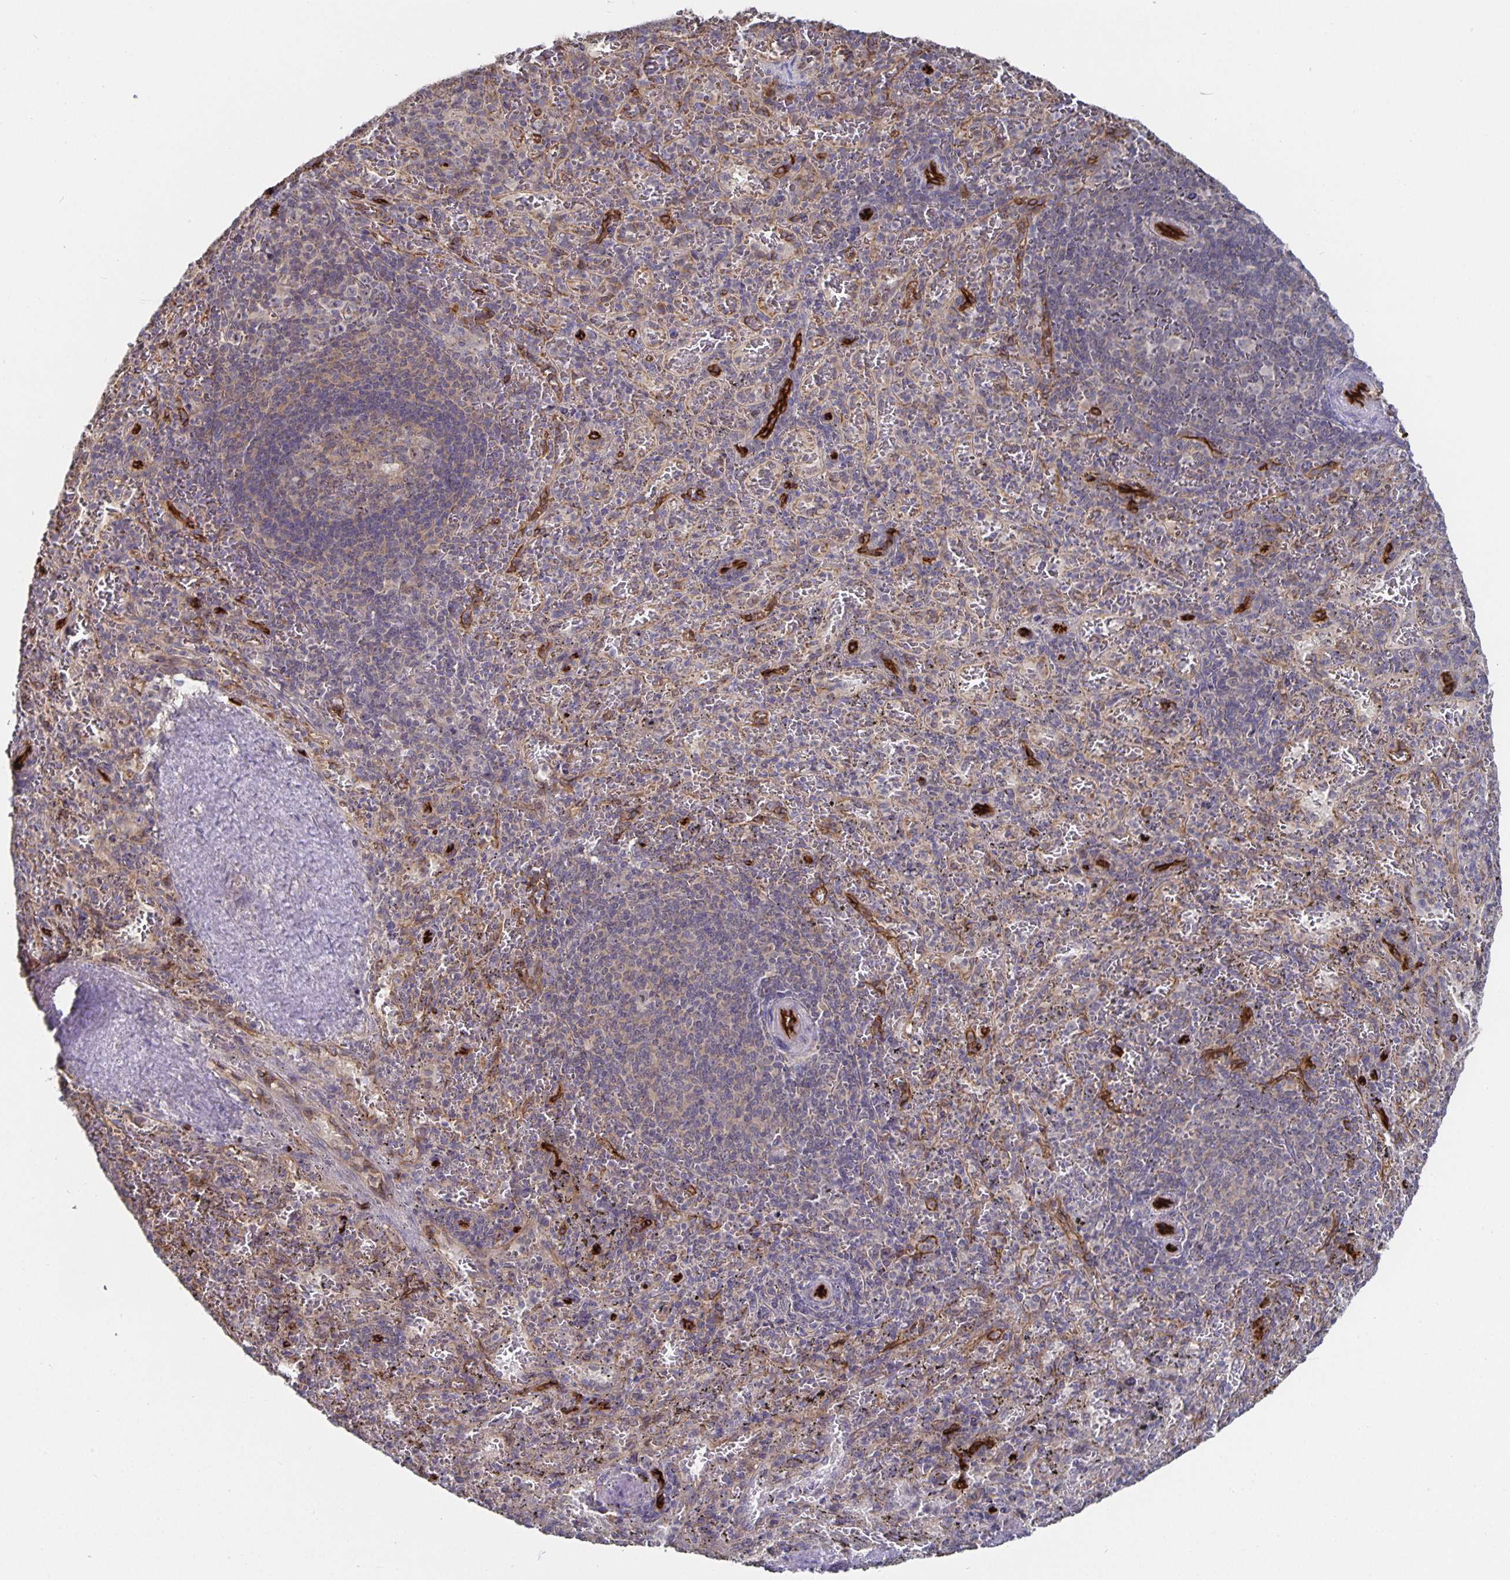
{"staining": {"intensity": "negative", "quantity": "none", "location": "none"}, "tissue": "spleen", "cell_type": "Cells in red pulp", "image_type": "normal", "snomed": [{"axis": "morphology", "description": "Normal tissue, NOS"}, {"axis": "topography", "description": "Spleen"}], "caption": "Human spleen stained for a protein using immunohistochemistry exhibits no staining in cells in red pulp.", "gene": "PODXL", "patient": {"sex": "male", "age": 57}}